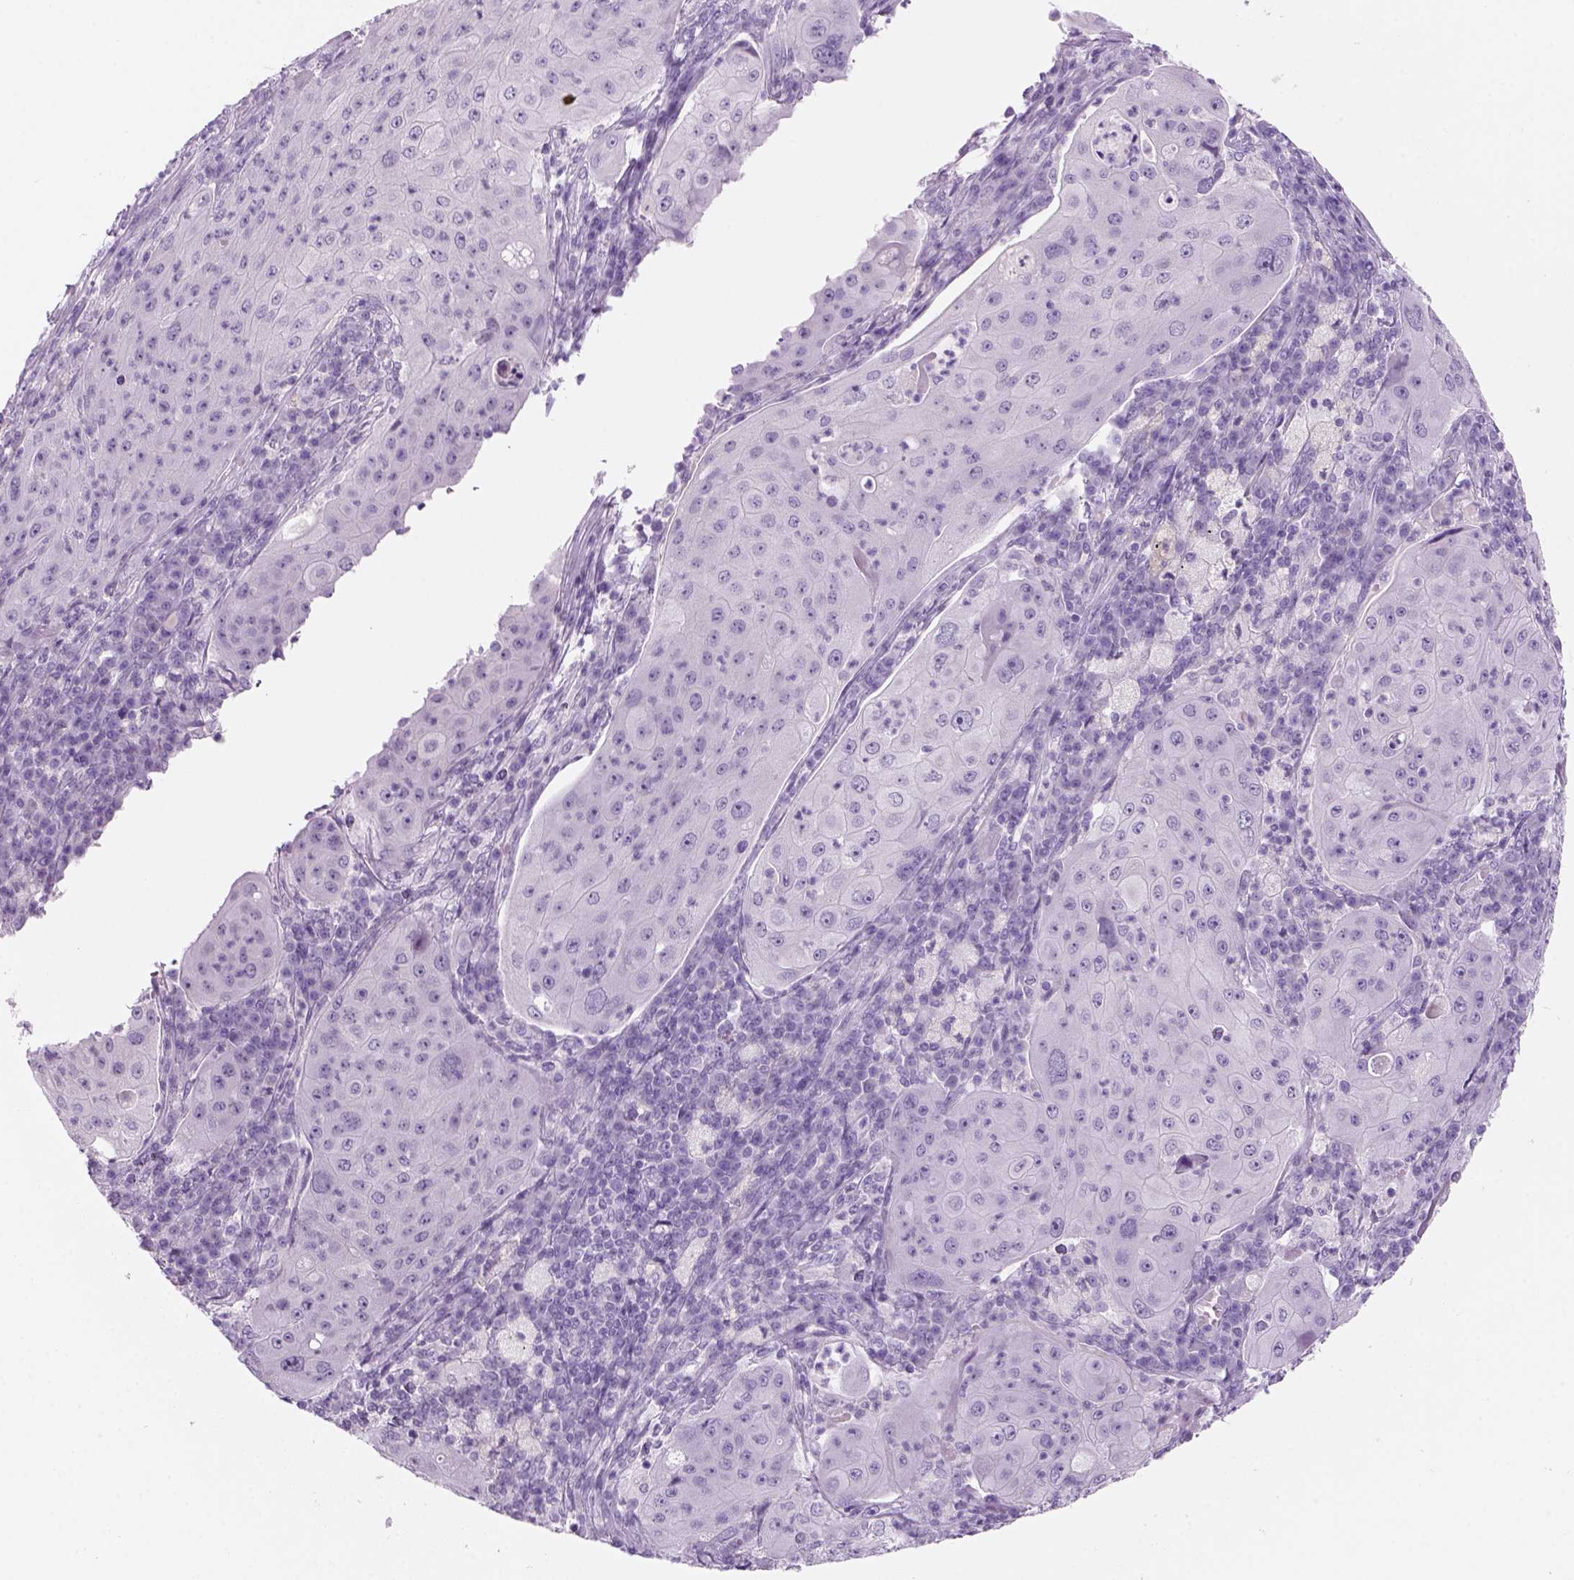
{"staining": {"intensity": "negative", "quantity": "none", "location": "none"}, "tissue": "lung cancer", "cell_type": "Tumor cells", "image_type": "cancer", "snomed": [{"axis": "morphology", "description": "Squamous cell carcinoma, NOS"}, {"axis": "topography", "description": "Lung"}], "caption": "Lung cancer was stained to show a protein in brown. There is no significant staining in tumor cells.", "gene": "KRTAP11-1", "patient": {"sex": "female", "age": 59}}